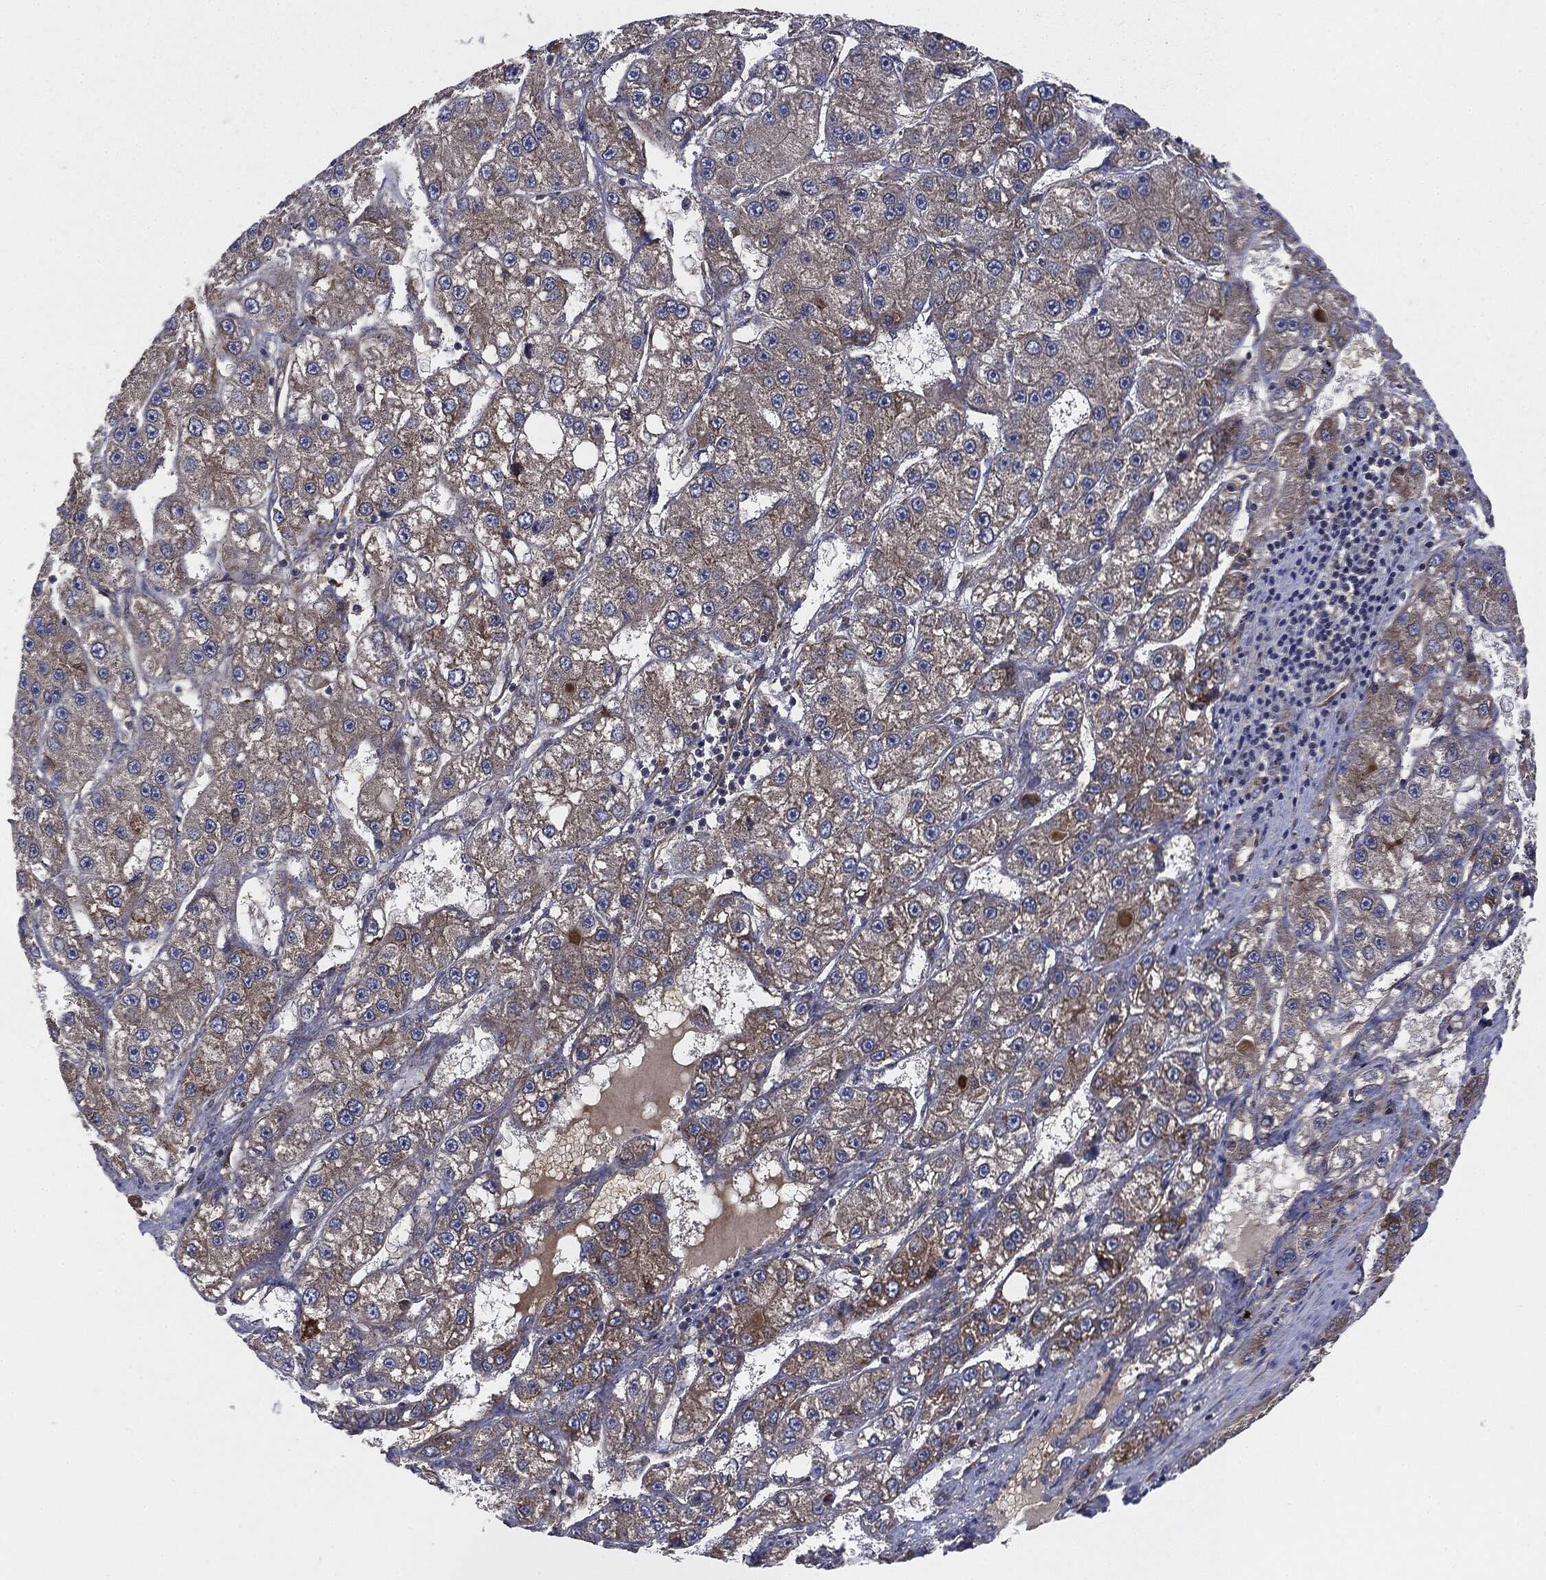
{"staining": {"intensity": "weak", "quantity": "<25%", "location": "cytoplasmic/membranous"}, "tissue": "liver cancer", "cell_type": "Tumor cells", "image_type": "cancer", "snomed": [{"axis": "morphology", "description": "Carcinoma, Hepatocellular, NOS"}, {"axis": "topography", "description": "Liver"}], "caption": "DAB (3,3'-diaminobenzidine) immunohistochemical staining of liver cancer shows no significant staining in tumor cells.", "gene": "EIF2AK2", "patient": {"sex": "female", "age": 65}}